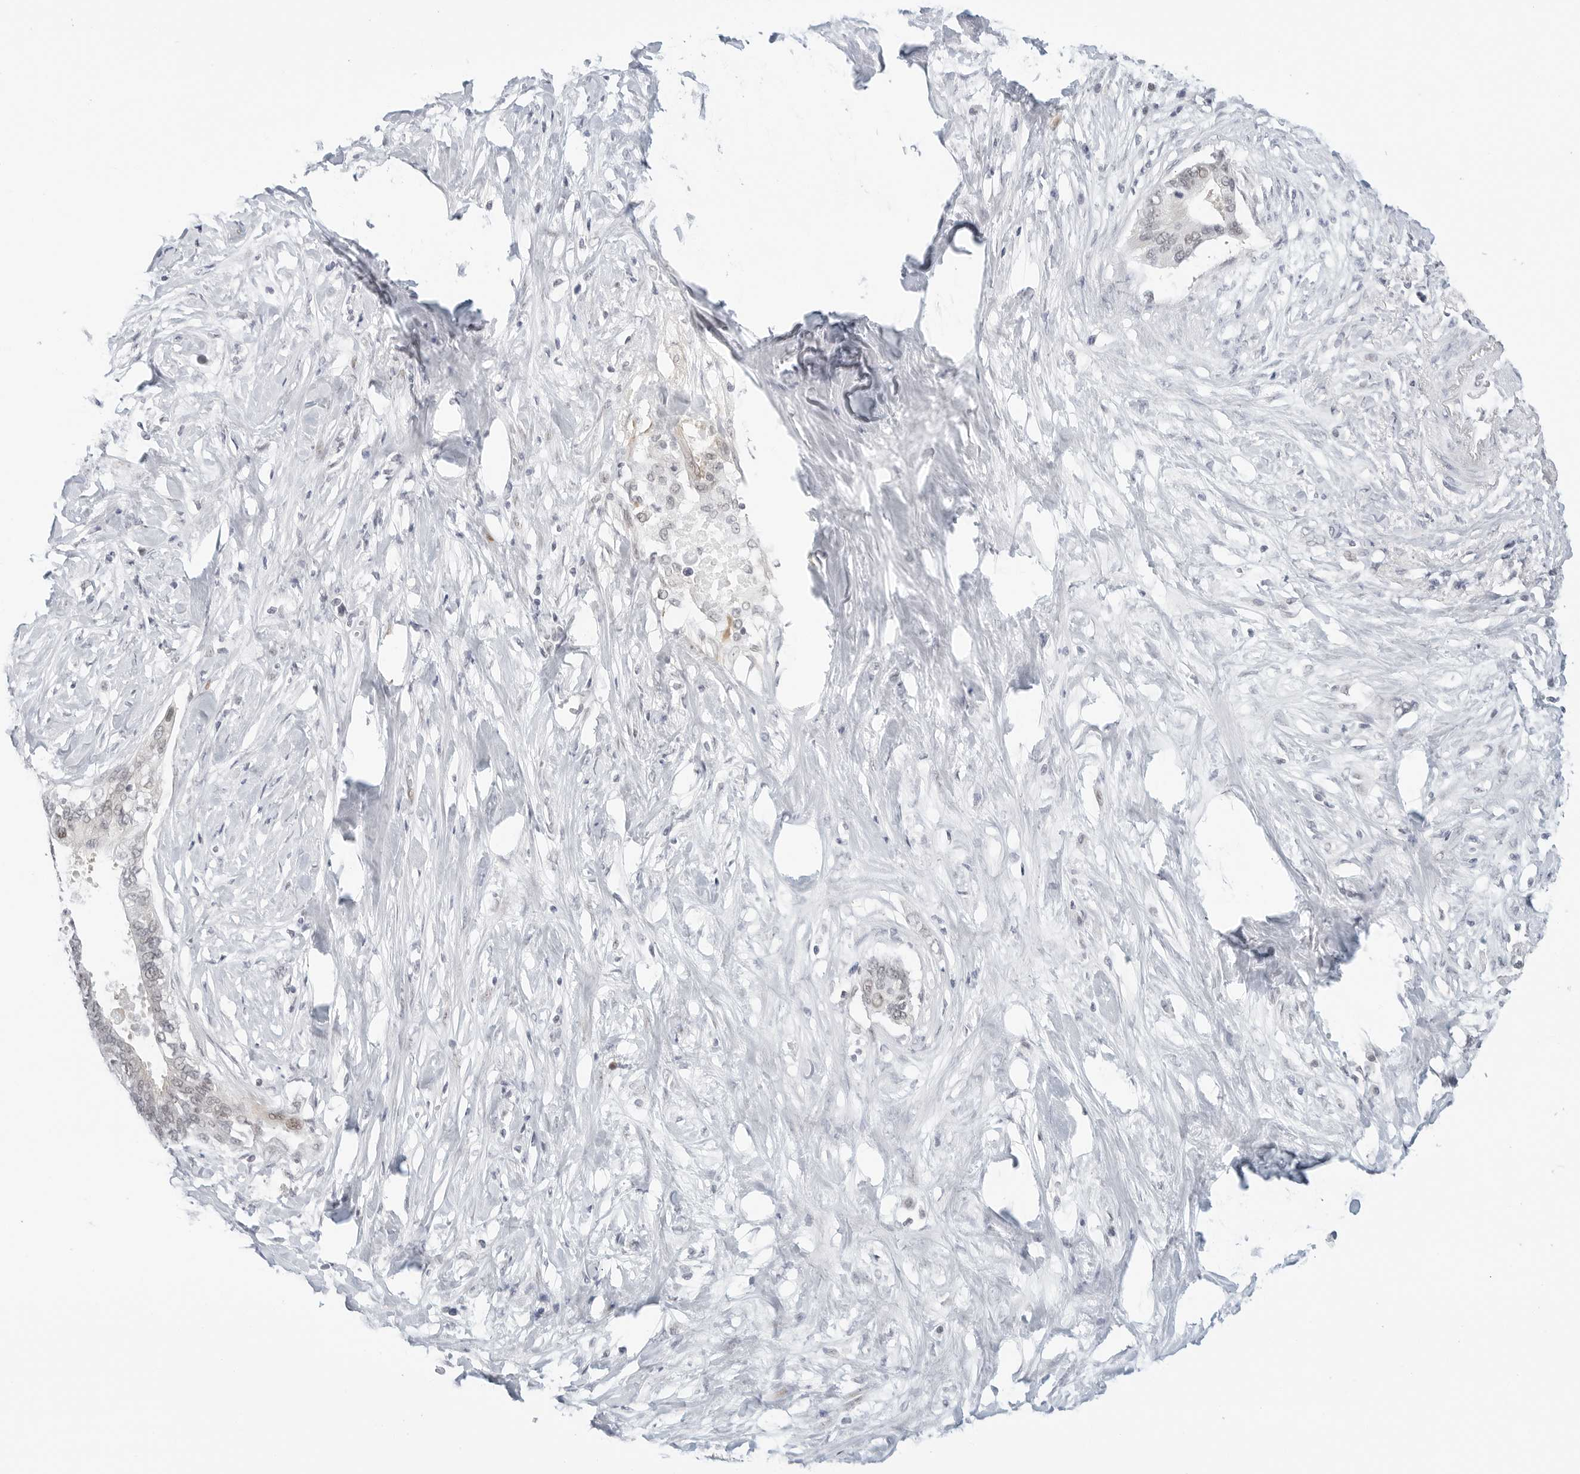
{"staining": {"intensity": "weak", "quantity": "<25%", "location": "nuclear"}, "tissue": "pancreatic cancer", "cell_type": "Tumor cells", "image_type": "cancer", "snomed": [{"axis": "morphology", "description": "Normal tissue, NOS"}, {"axis": "morphology", "description": "Adenocarcinoma, NOS"}, {"axis": "topography", "description": "Pancreas"}, {"axis": "topography", "description": "Peripheral nerve tissue"}], "caption": "High power microscopy micrograph of an immunohistochemistry (IHC) histopathology image of pancreatic cancer (adenocarcinoma), revealing no significant staining in tumor cells.", "gene": "TSEN2", "patient": {"sex": "male", "age": 59}}